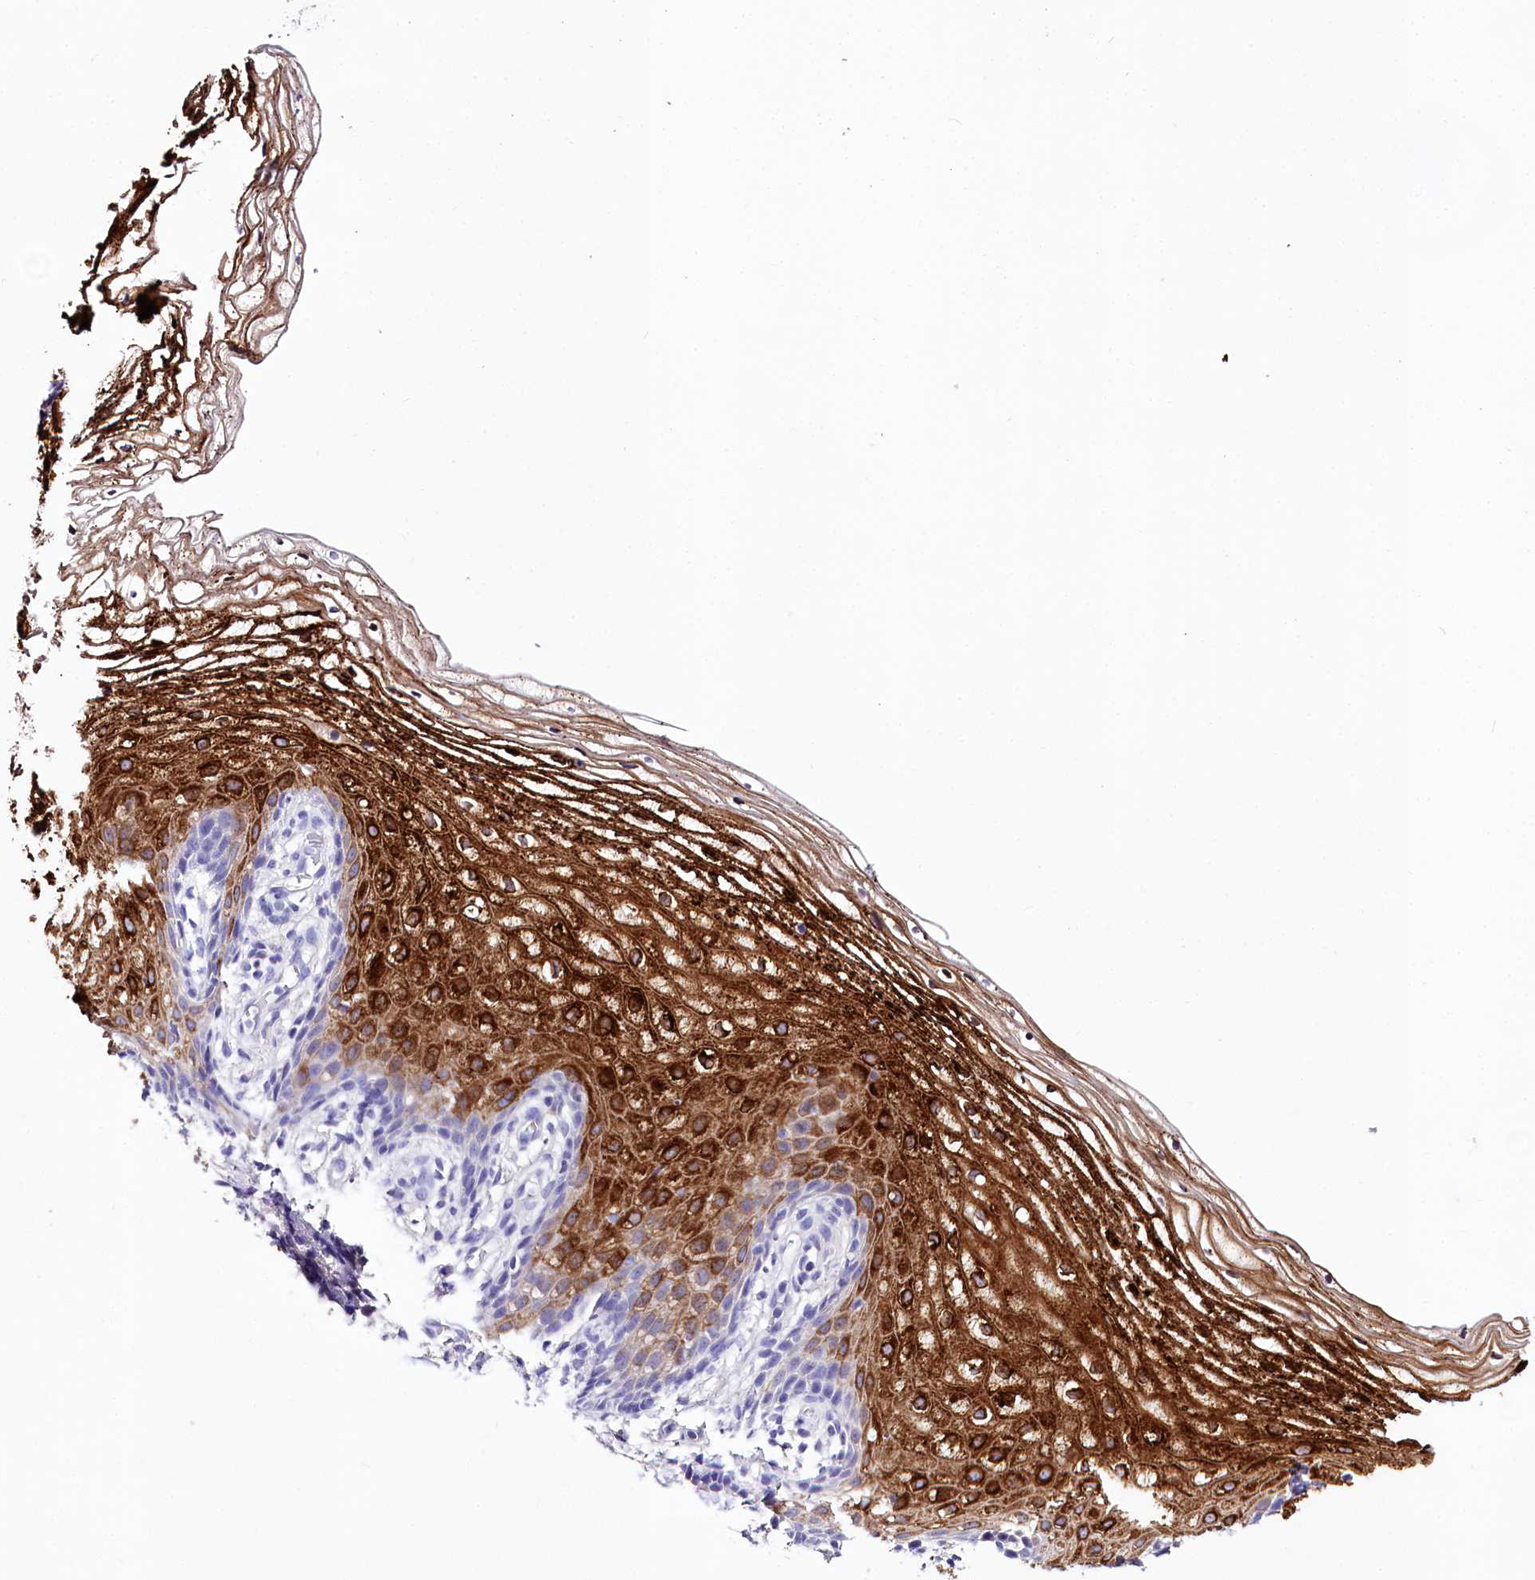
{"staining": {"intensity": "strong", "quantity": "25%-75%", "location": "cytoplasmic/membranous"}, "tissue": "vagina", "cell_type": "Squamous epithelial cells", "image_type": "normal", "snomed": [{"axis": "morphology", "description": "Normal tissue, NOS"}, {"axis": "topography", "description": "Vagina"}], "caption": "Protein expression analysis of unremarkable vagina shows strong cytoplasmic/membranous staining in approximately 25%-75% of squamous epithelial cells.", "gene": "A2ML1", "patient": {"sex": "female", "age": 60}}